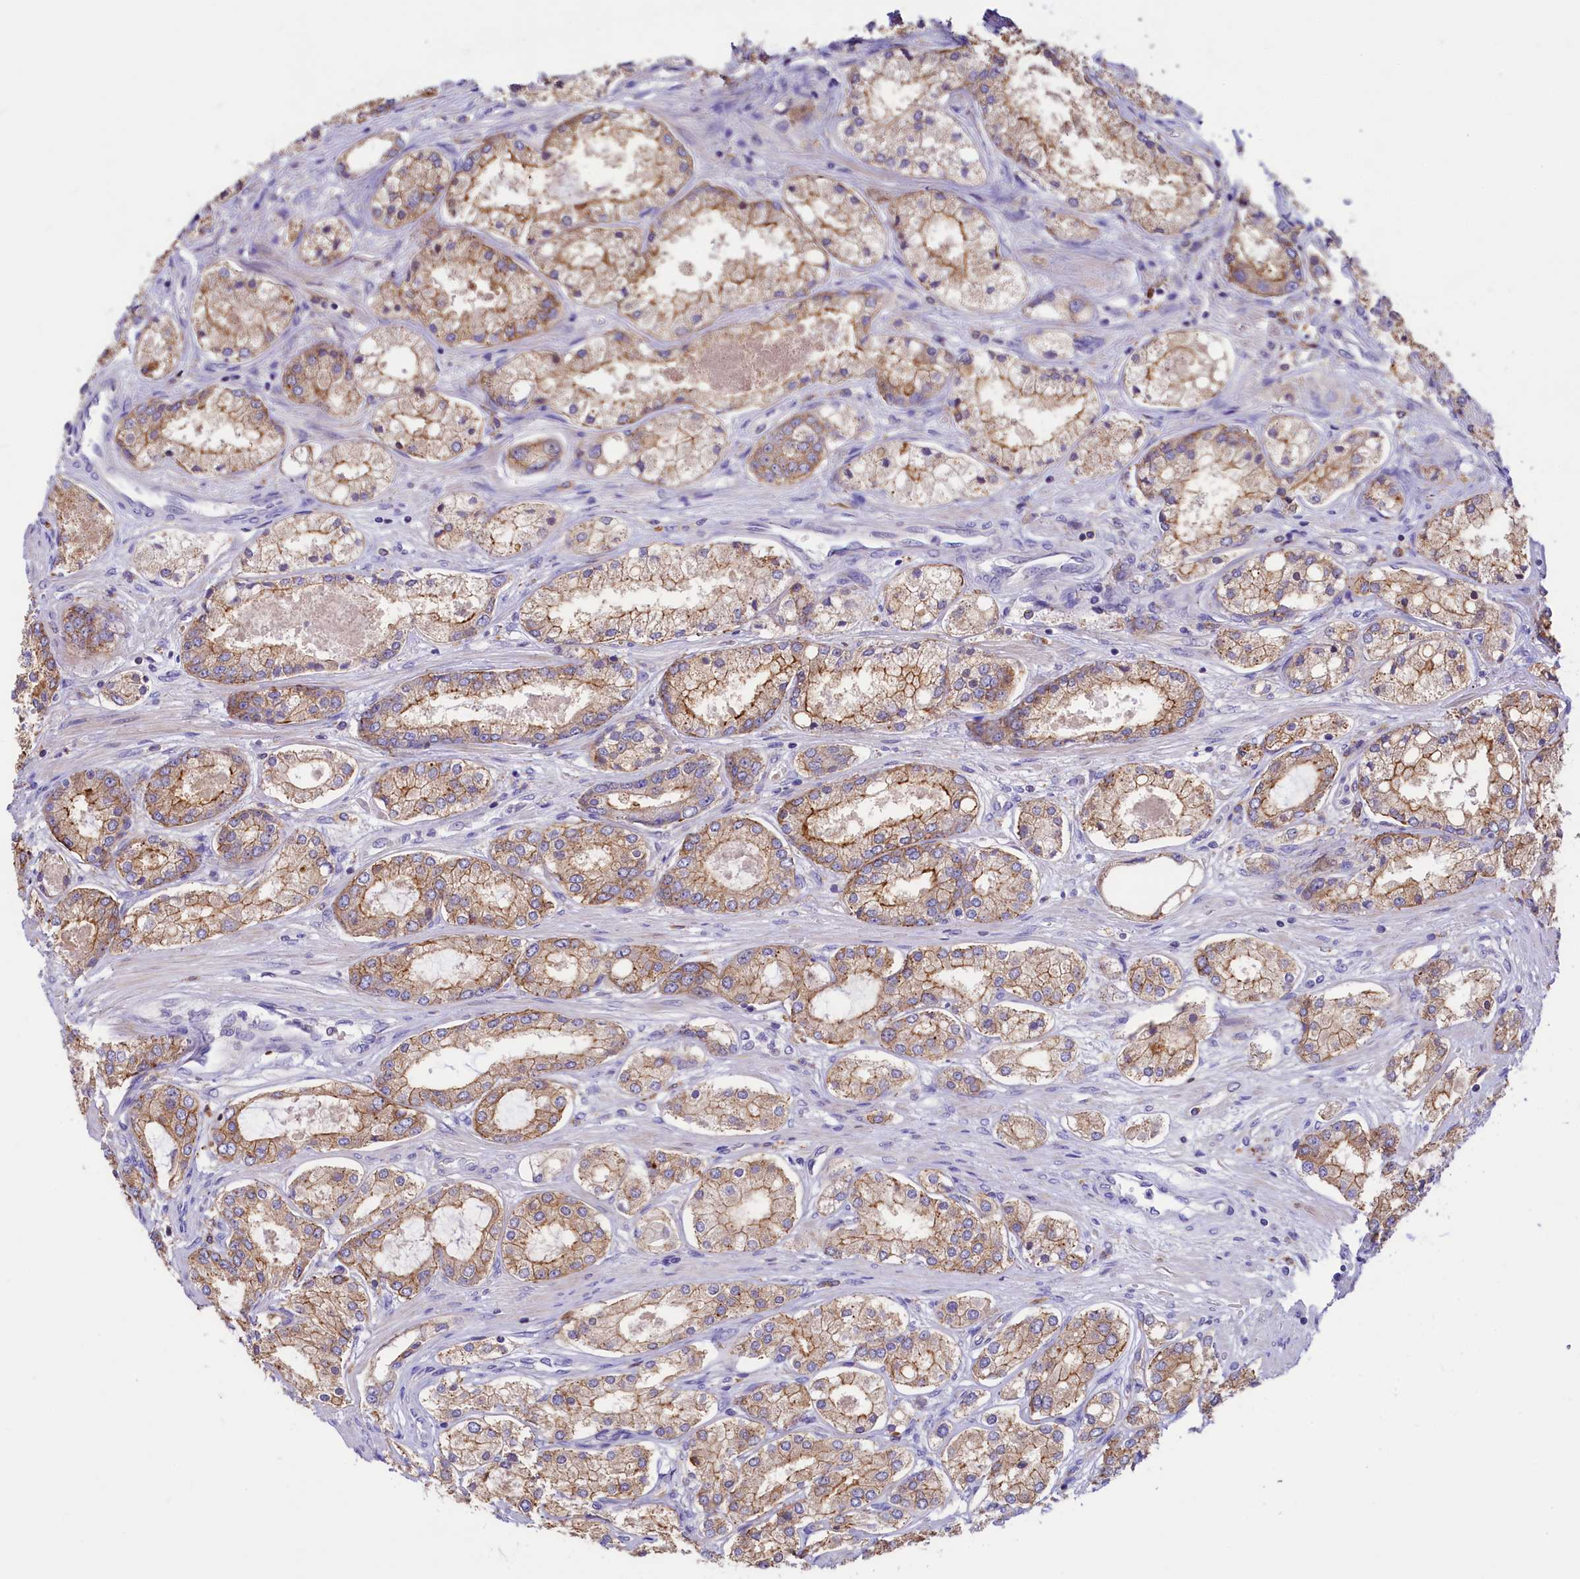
{"staining": {"intensity": "moderate", "quantity": "25%-75%", "location": "cytoplasmic/membranous"}, "tissue": "prostate cancer", "cell_type": "Tumor cells", "image_type": "cancer", "snomed": [{"axis": "morphology", "description": "Adenocarcinoma, Low grade"}, {"axis": "topography", "description": "Prostate"}], "caption": "The immunohistochemical stain shows moderate cytoplasmic/membranous expression in tumor cells of prostate low-grade adenocarcinoma tissue. The protein is shown in brown color, while the nuclei are stained blue.", "gene": "HPS6", "patient": {"sex": "male", "age": 68}}